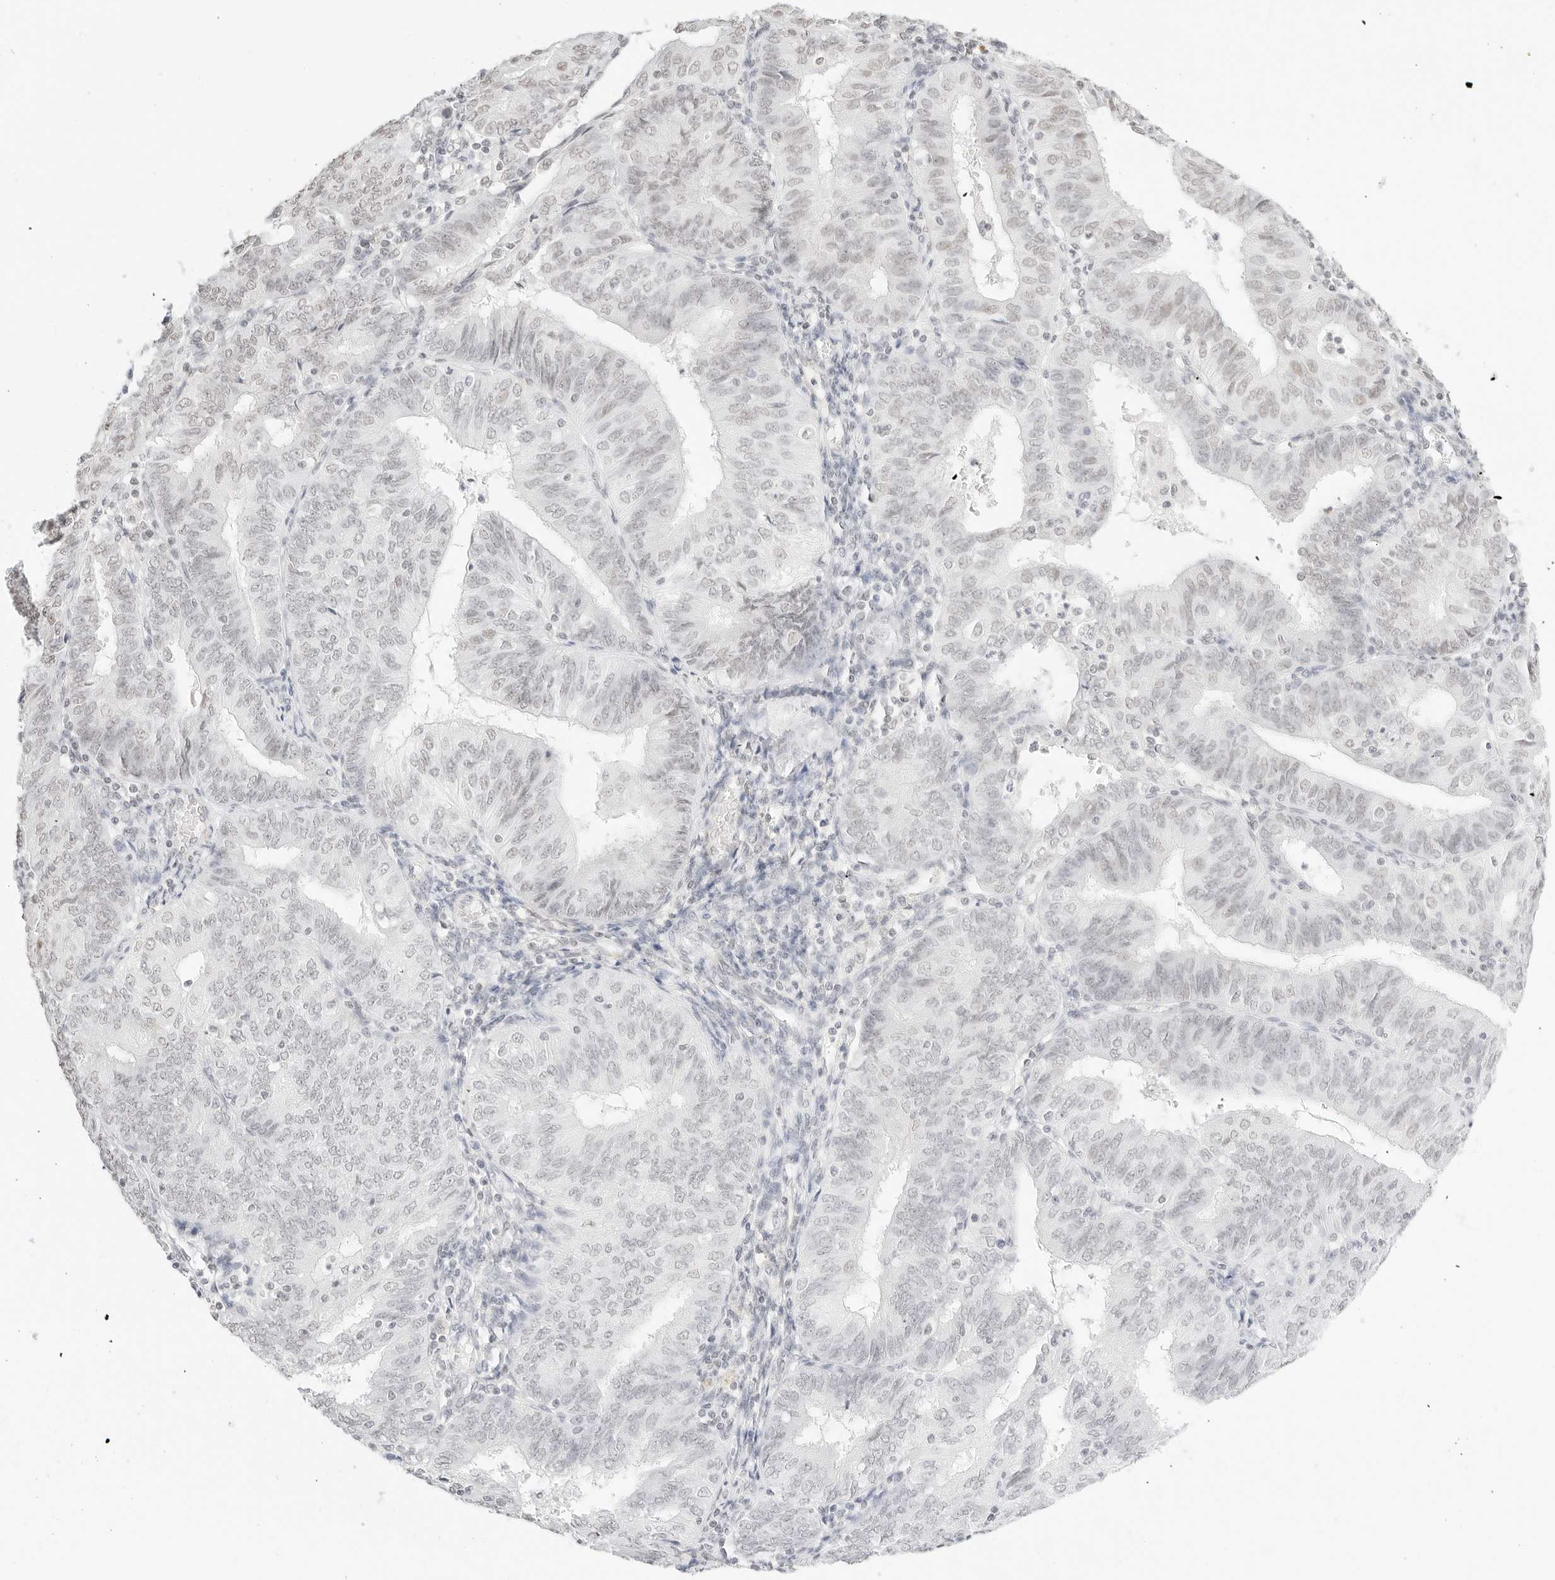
{"staining": {"intensity": "weak", "quantity": "<25%", "location": "nuclear"}, "tissue": "endometrial cancer", "cell_type": "Tumor cells", "image_type": "cancer", "snomed": [{"axis": "morphology", "description": "Adenocarcinoma, NOS"}, {"axis": "topography", "description": "Endometrium"}], "caption": "DAB (3,3'-diaminobenzidine) immunohistochemical staining of endometrial cancer (adenocarcinoma) displays no significant expression in tumor cells.", "gene": "FBLN5", "patient": {"sex": "female", "age": 58}}